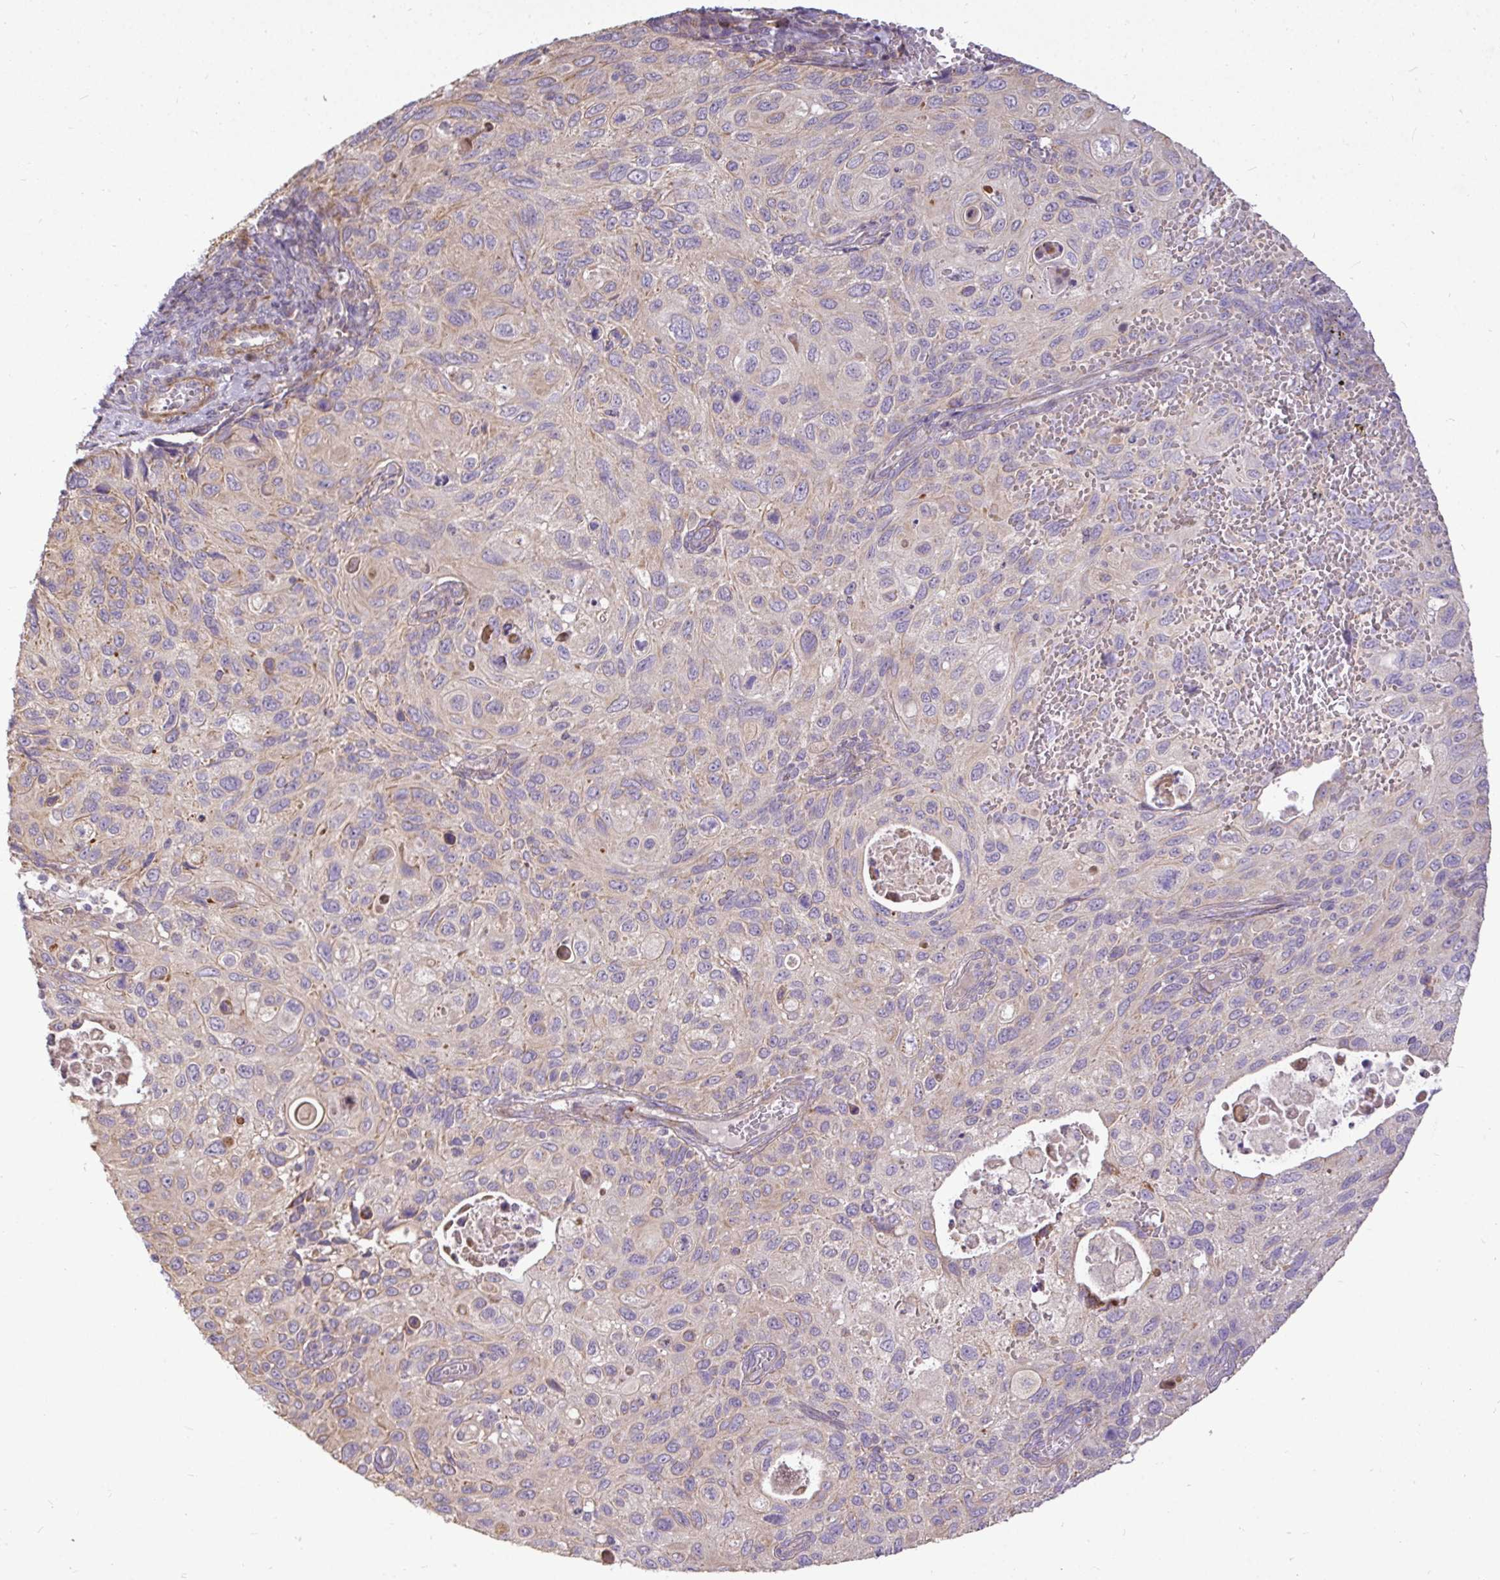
{"staining": {"intensity": "weak", "quantity": "<25%", "location": "cytoplasmic/membranous"}, "tissue": "cervical cancer", "cell_type": "Tumor cells", "image_type": "cancer", "snomed": [{"axis": "morphology", "description": "Squamous cell carcinoma, NOS"}, {"axis": "topography", "description": "Cervix"}], "caption": "Immunohistochemistry (IHC) of cervical cancer exhibits no positivity in tumor cells. Brightfield microscopy of immunohistochemistry stained with DAB (3,3'-diaminobenzidine) (brown) and hematoxylin (blue), captured at high magnification.", "gene": "STRIP1", "patient": {"sex": "female", "age": 70}}